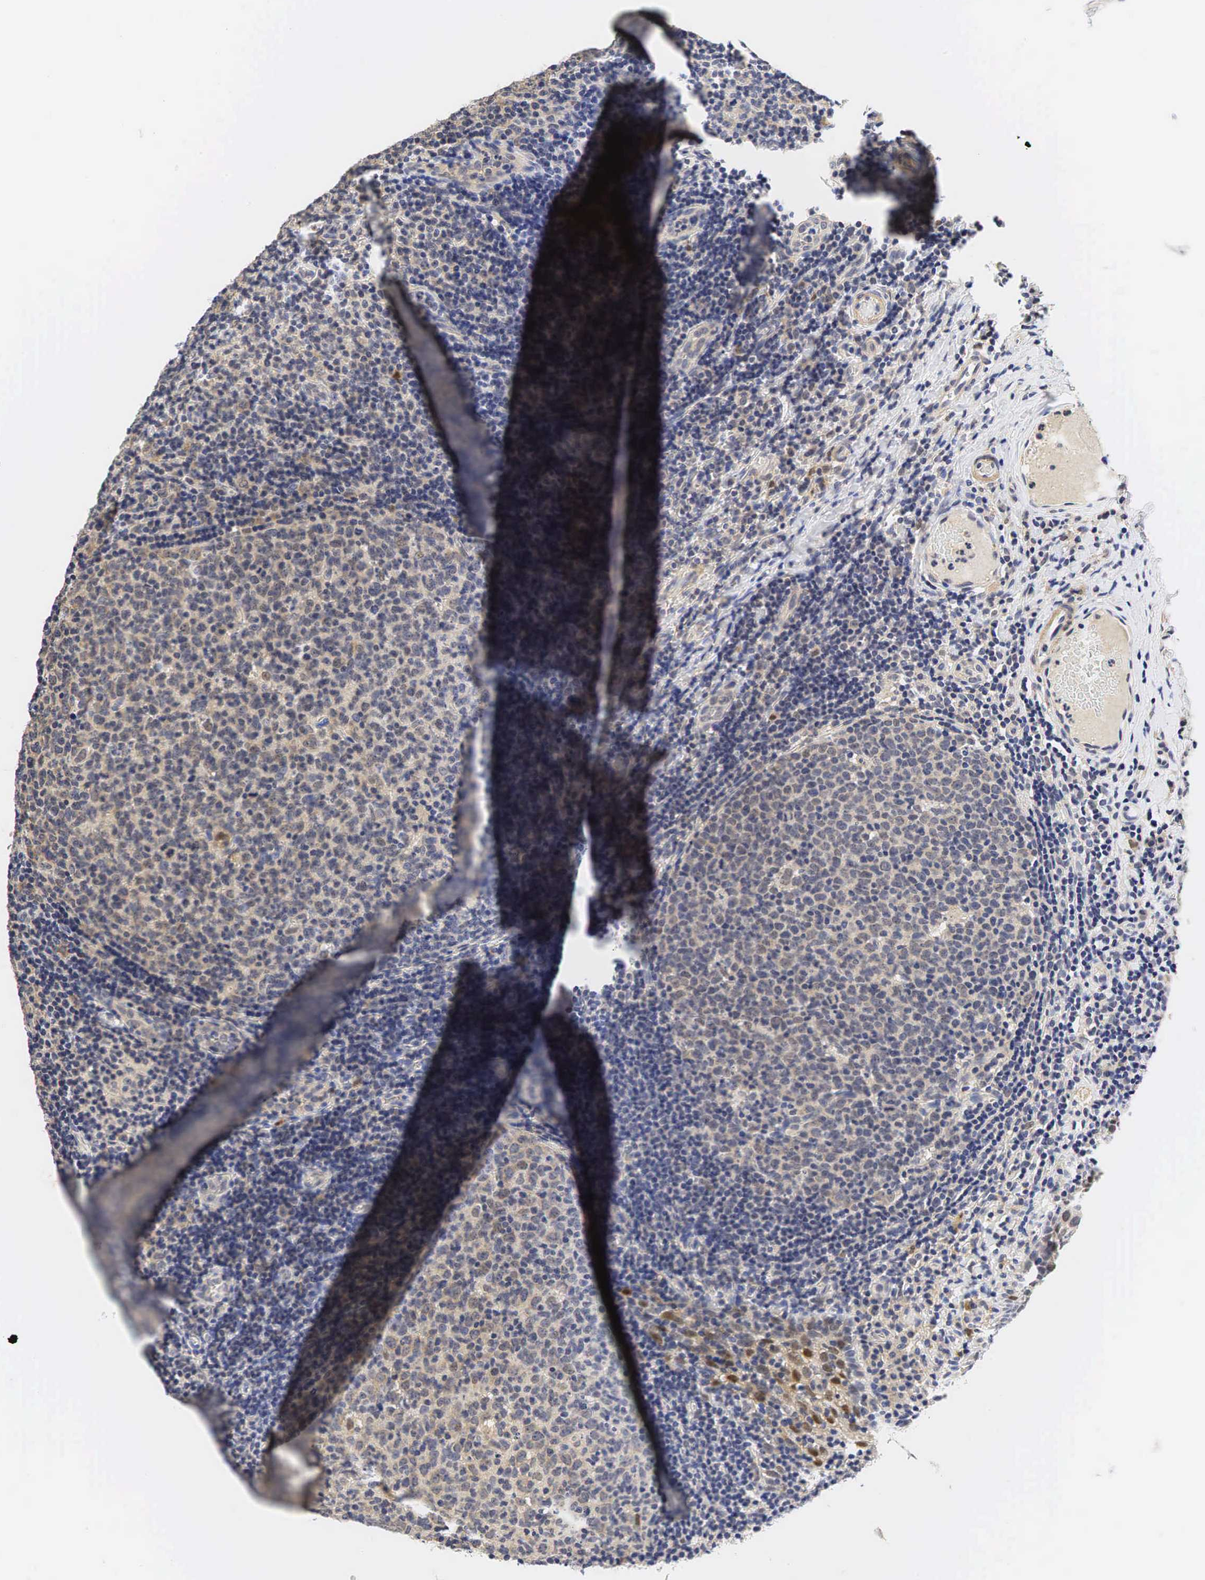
{"staining": {"intensity": "weak", "quantity": "25%-75%", "location": "cytoplasmic/membranous"}, "tissue": "tonsil", "cell_type": "Germinal center cells", "image_type": "normal", "snomed": [{"axis": "morphology", "description": "Normal tissue, NOS"}, {"axis": "topography", "description": "Tonsil"}], "caption": "Brown immunohistochemical staining in benign tonsil exhibits weak cytoplasmic/membranous positivity in approximately 25%-75% of germinal center cells. (IHC, brightfield microscopy, high magnification).", "gene": "CCND1", "patient": {"sex": "female", "age": 3}}